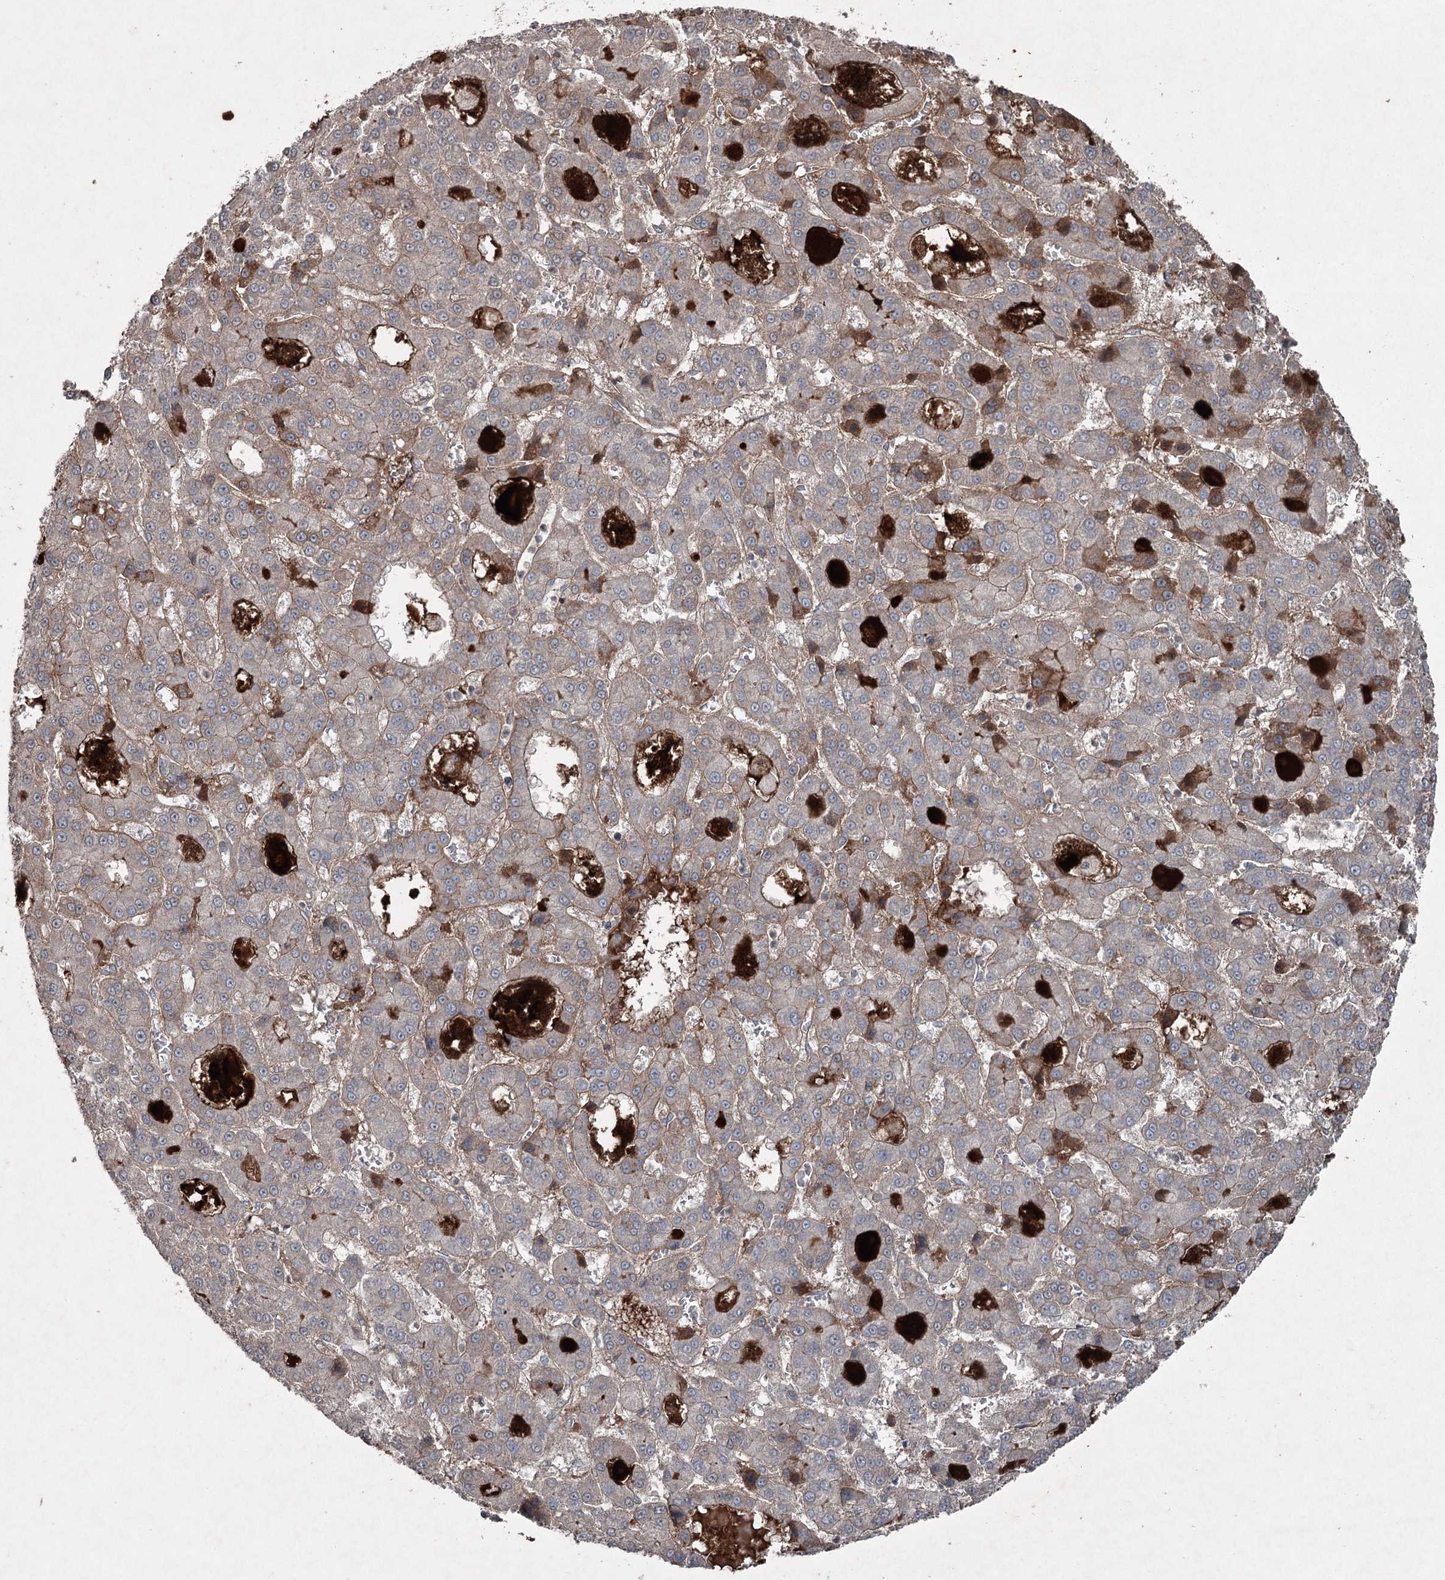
{"staining": {"intensity": "moderate", "quantity": "<25%", "location": "cytoplasmic/membranous"}, "tissue": "liver cancer", "cell_type": "Tumor cells", "image_type": "cancer", "snomed": [{"axis": "morphology", "description": "Carcinoma, Hepatocellular, NOS"}, {"axis": "topography", "description": "Liver"}], "caption": "Liver hepatocellular carcinoma stained with a protein marker shows moderate staining in tumor cells.", "gene": "PGLYRP2", "patient": {"sex": "male", "age": 70}}